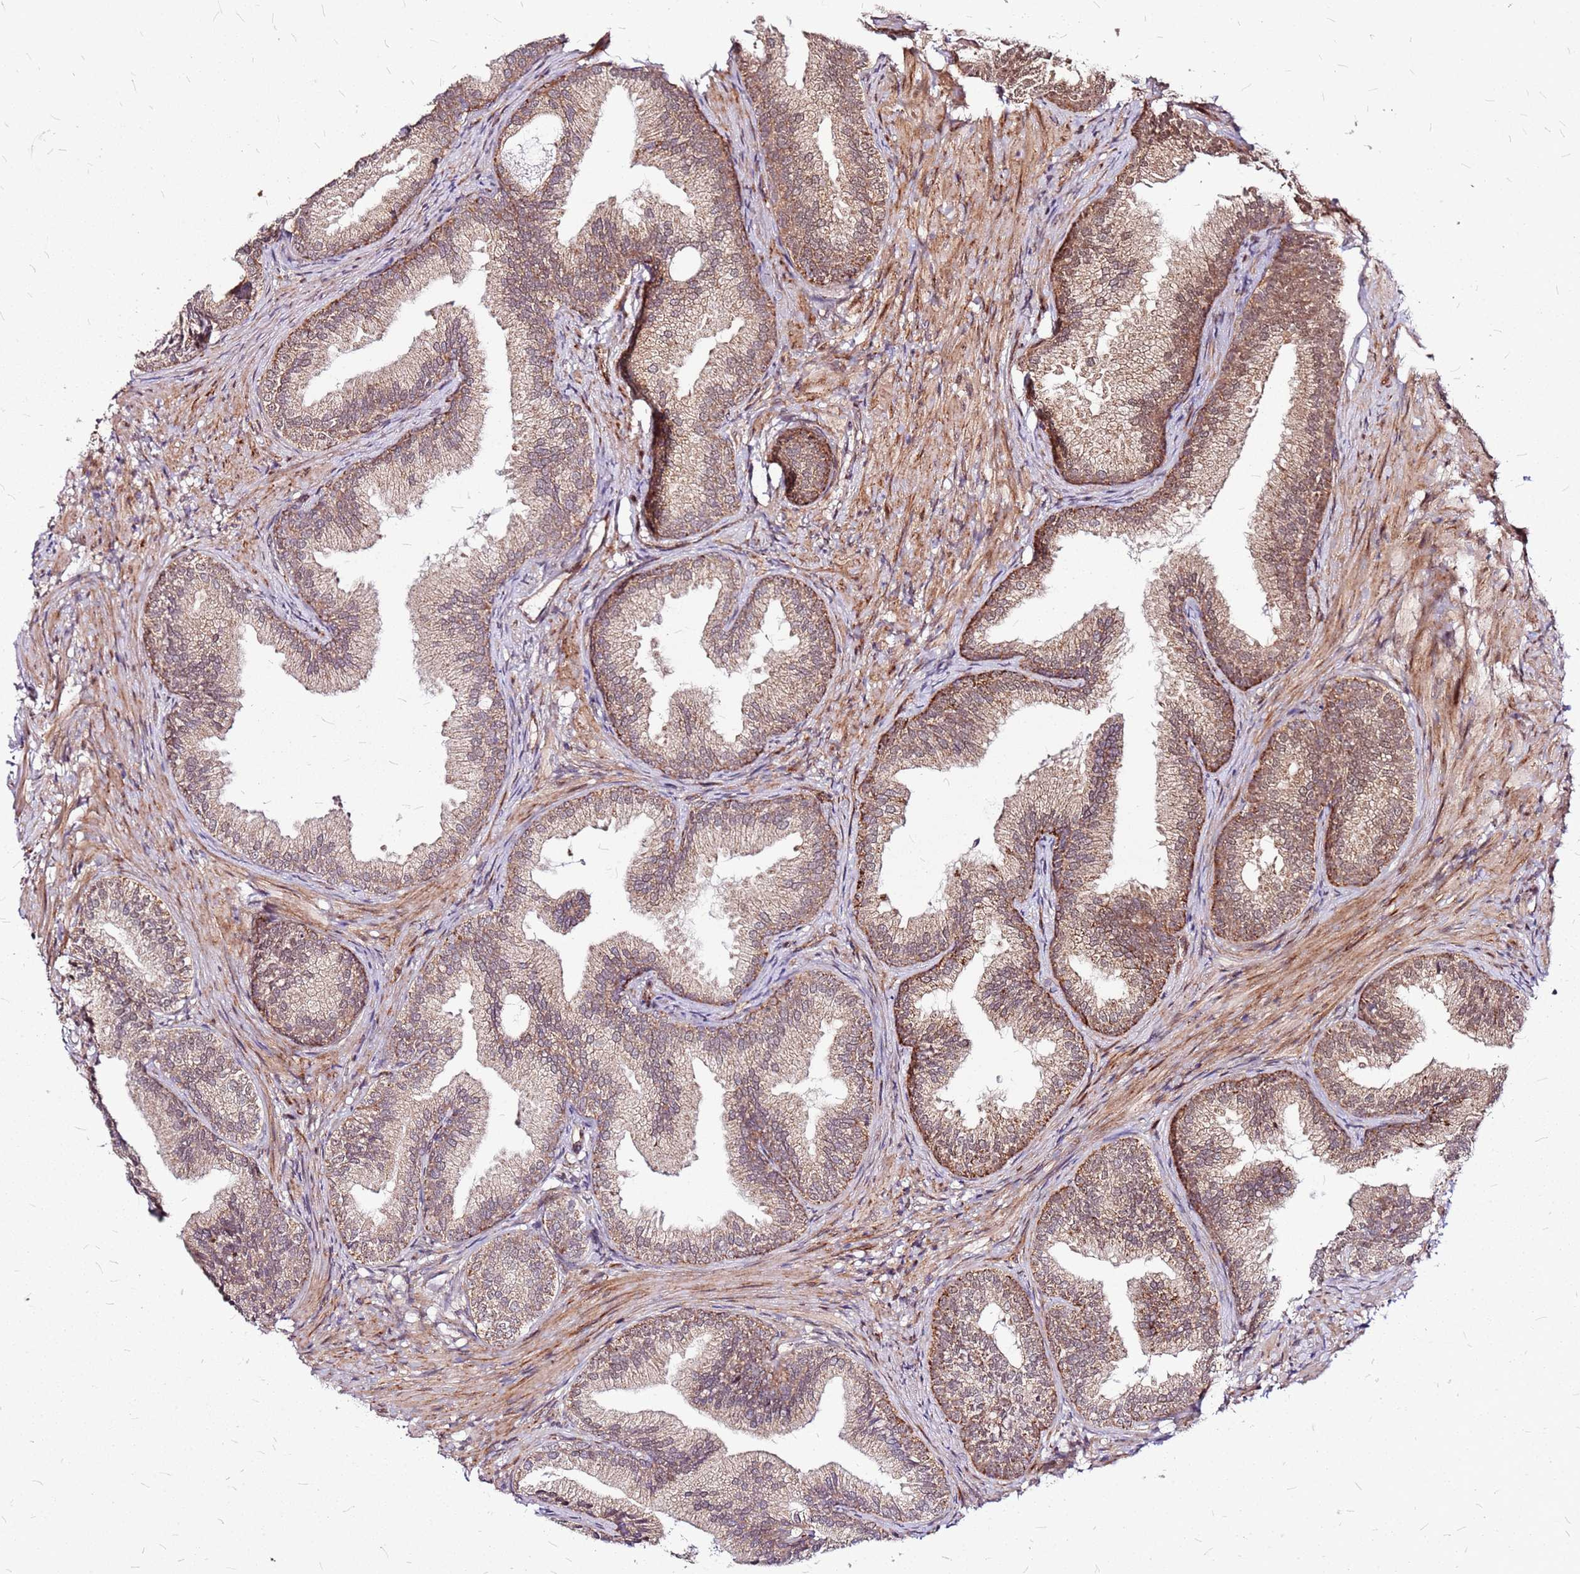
{"staining": {"intensity": "moderate", "quantity": ">75%", "location": "cytoplasmic/membranous"}, "tissue": "prostate", "cell_type": "Glandular cells", "image_type": "normal", "snomed": [{"axis": "morphology", "description": "Normal tissue, NOS"}, {"axis": "topography", "description": "Prostate"}], "caption": "Immunohistochemical staining of unremarkable prostate demonstrates >75% levels of moderate cytoplasmic/membranous protein expression in approximately >75% of glandular cells. (DAB IHC with brightfield microscopy, high magnification).", "gene": "OR51T1", "patient": {"sex": "male", "age": 76}}